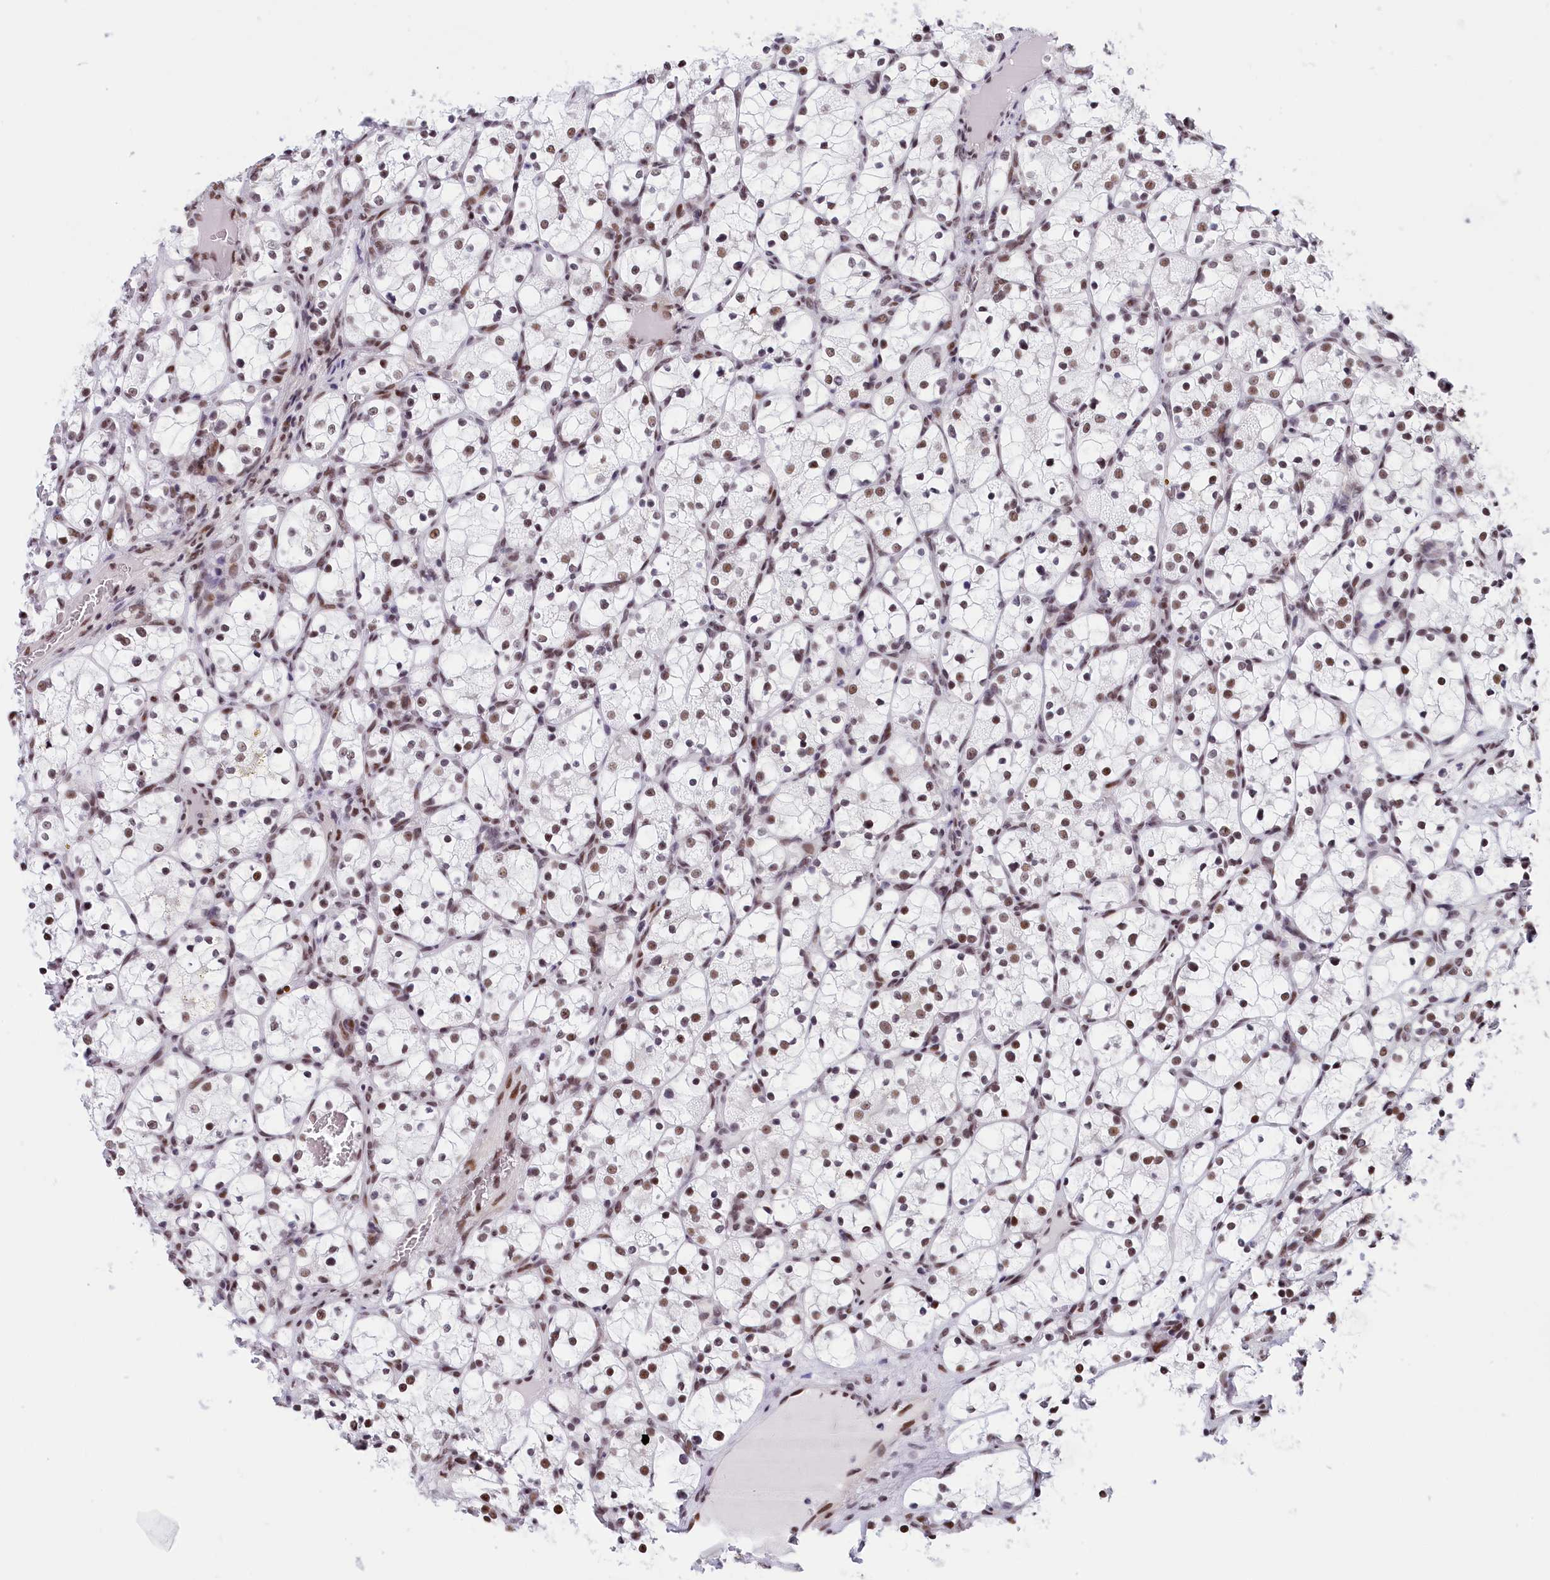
{"staining": {"intensity": "moderate", "quantity": ">75%", "location": "nuclear"}, "tissue": "renal cancer", "cell_type": "Tumor cells", "image_type": "cancer", "snomed": [{"axis": "morphology", "description": "Adenocarcinoma, NOS"}, {"axis": "topography", "description": "Kidney"}], "caption": "Approximately >75% of tumor cells in human renal adenocarcinoma demonstrate moderate nuclear protein expression as visualized by brown immunohistochemical staining.", "gene": "SNRNP70", "patient": {"sex": "female", "age": 69}}